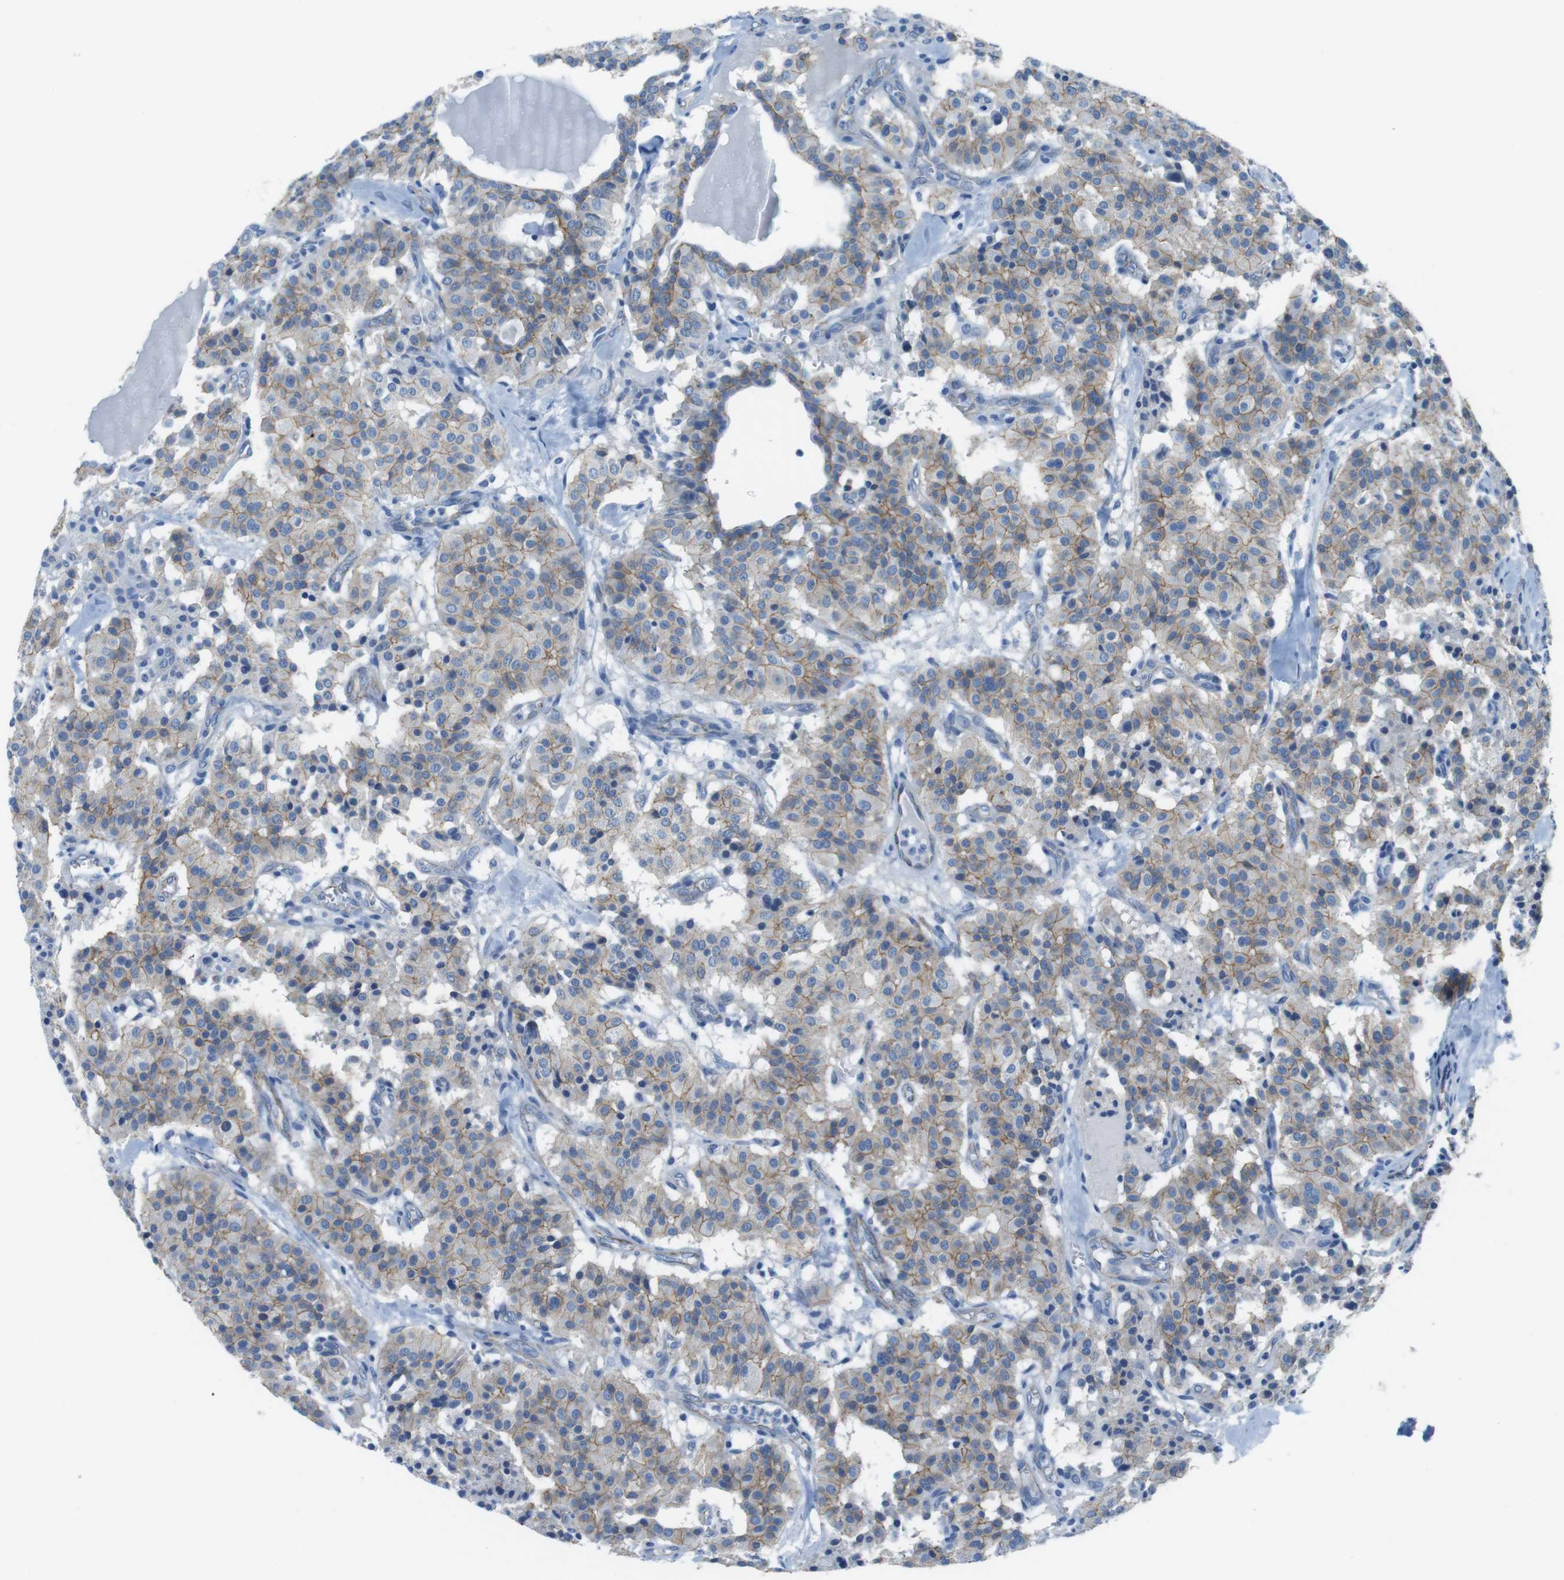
{"staining": {"intensity": "weak", "quantity": ">75%", "location": "cytoplasmic/membranous"}, "tissue": "carcinoid", "cell_type": "Tumor cells", "image_type": "cancer", "snomed": [{"axis": "morphology", "description": "Carcinoid, malignant, NOS"}, {"axis": "topography", "description": "Lung"}], "caption": "An IHC photomicrograph of tumor tissue is shown. Protein staining in brown shows weak cytoplasmic/membranous positivity in carcinoid within tumor cells.", "gene": "SLC6A6", "patient": {"sex": "male", "age": 30}}